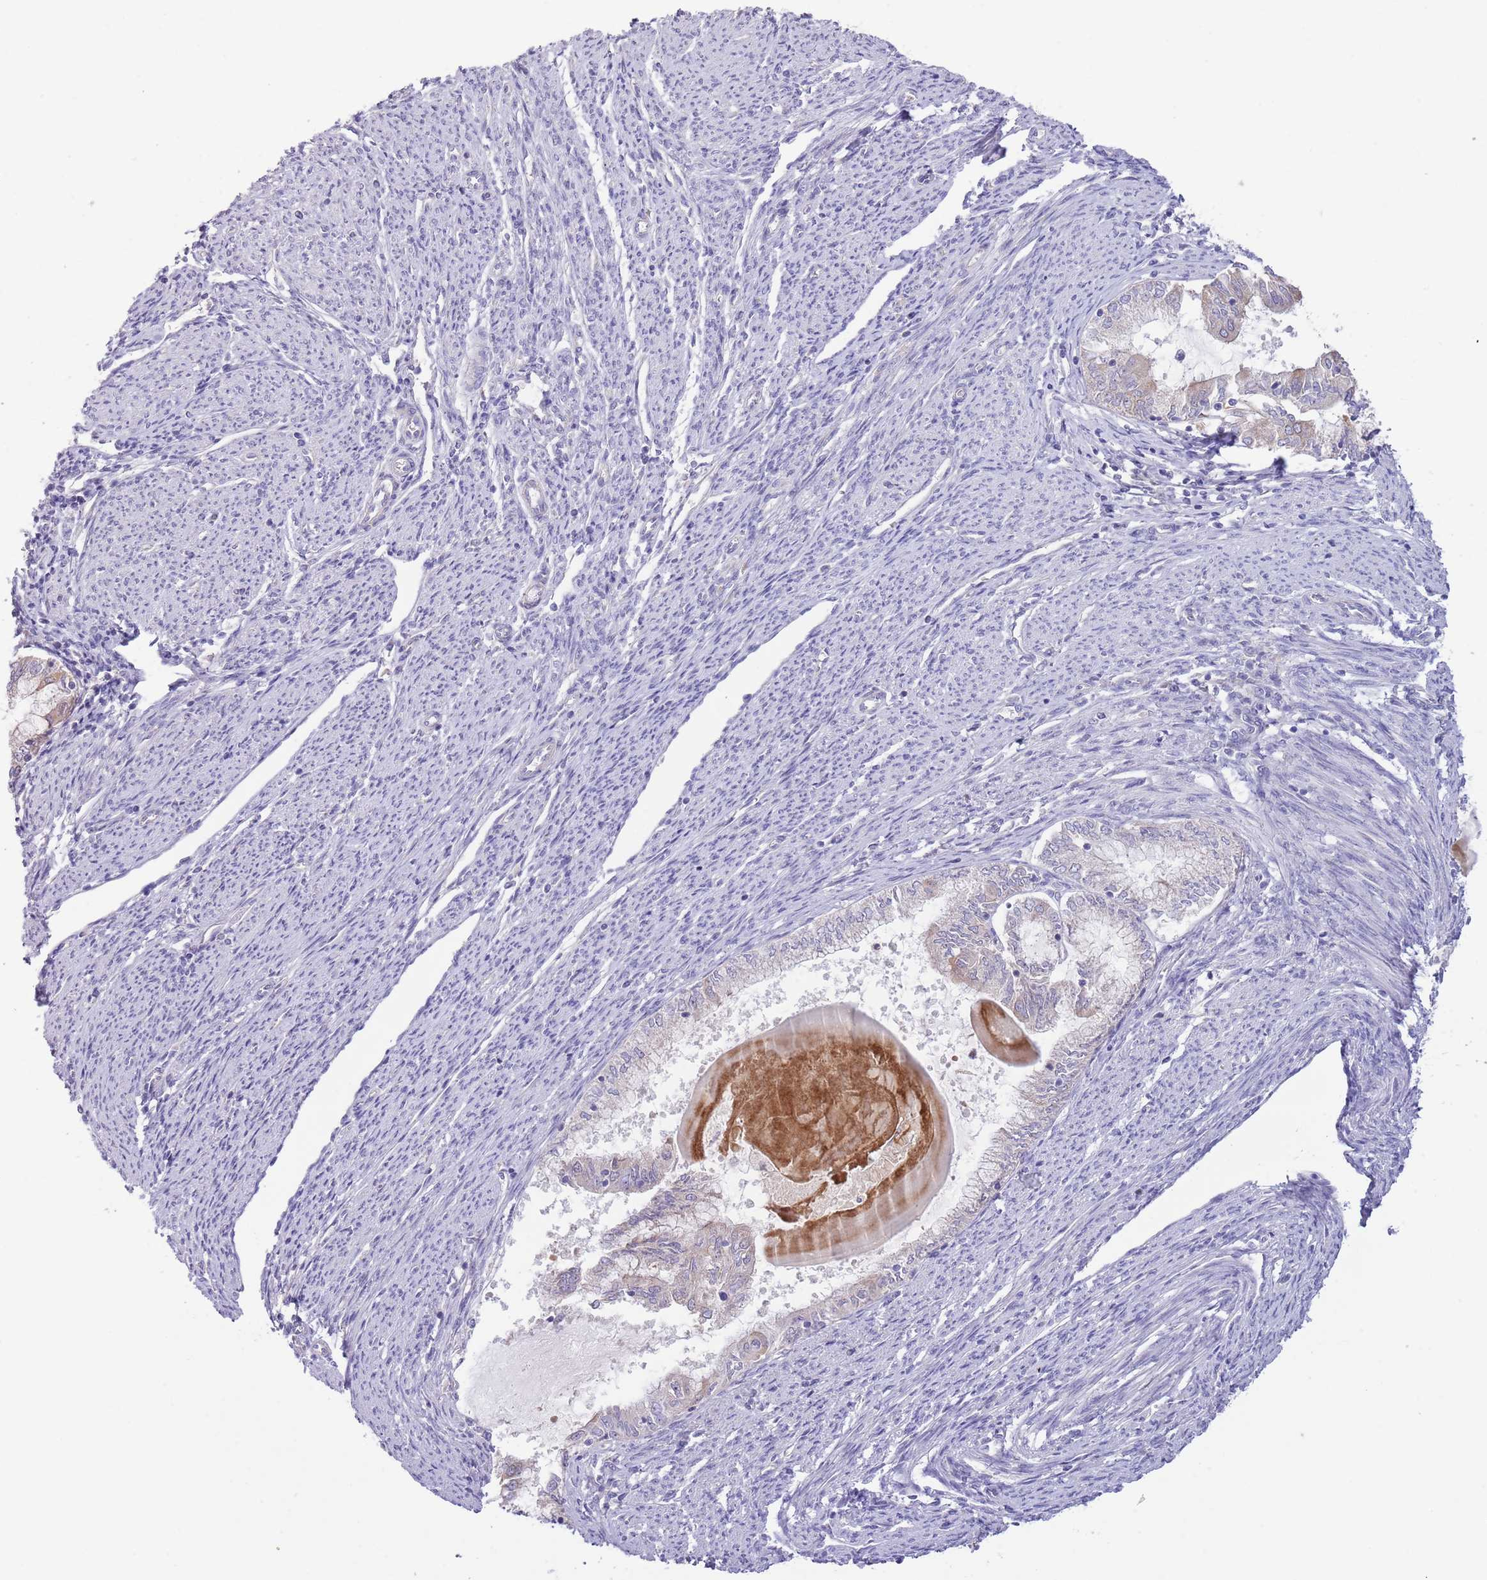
{"staining": {"intensity": "weak", "quantity": "<25%", "location": "cytoplasmic/membranous"}, "tissue": "endometrial cancer", "cell_type": "Tumor cells", "image_type": "cancer", "snomed": [{"axis": "morphology", "description": "Adenocarcinoma, NOS"}, {"axis": "topography", "description": "Endometrium"}], "caption": "Human endometrial adenocarcinoma stained for a protein using immunohistochemistry (IHC) shows no positivity in tumor cells.", "gene": "AP1S2", "patient": {"sex": "female", "age": 79}}